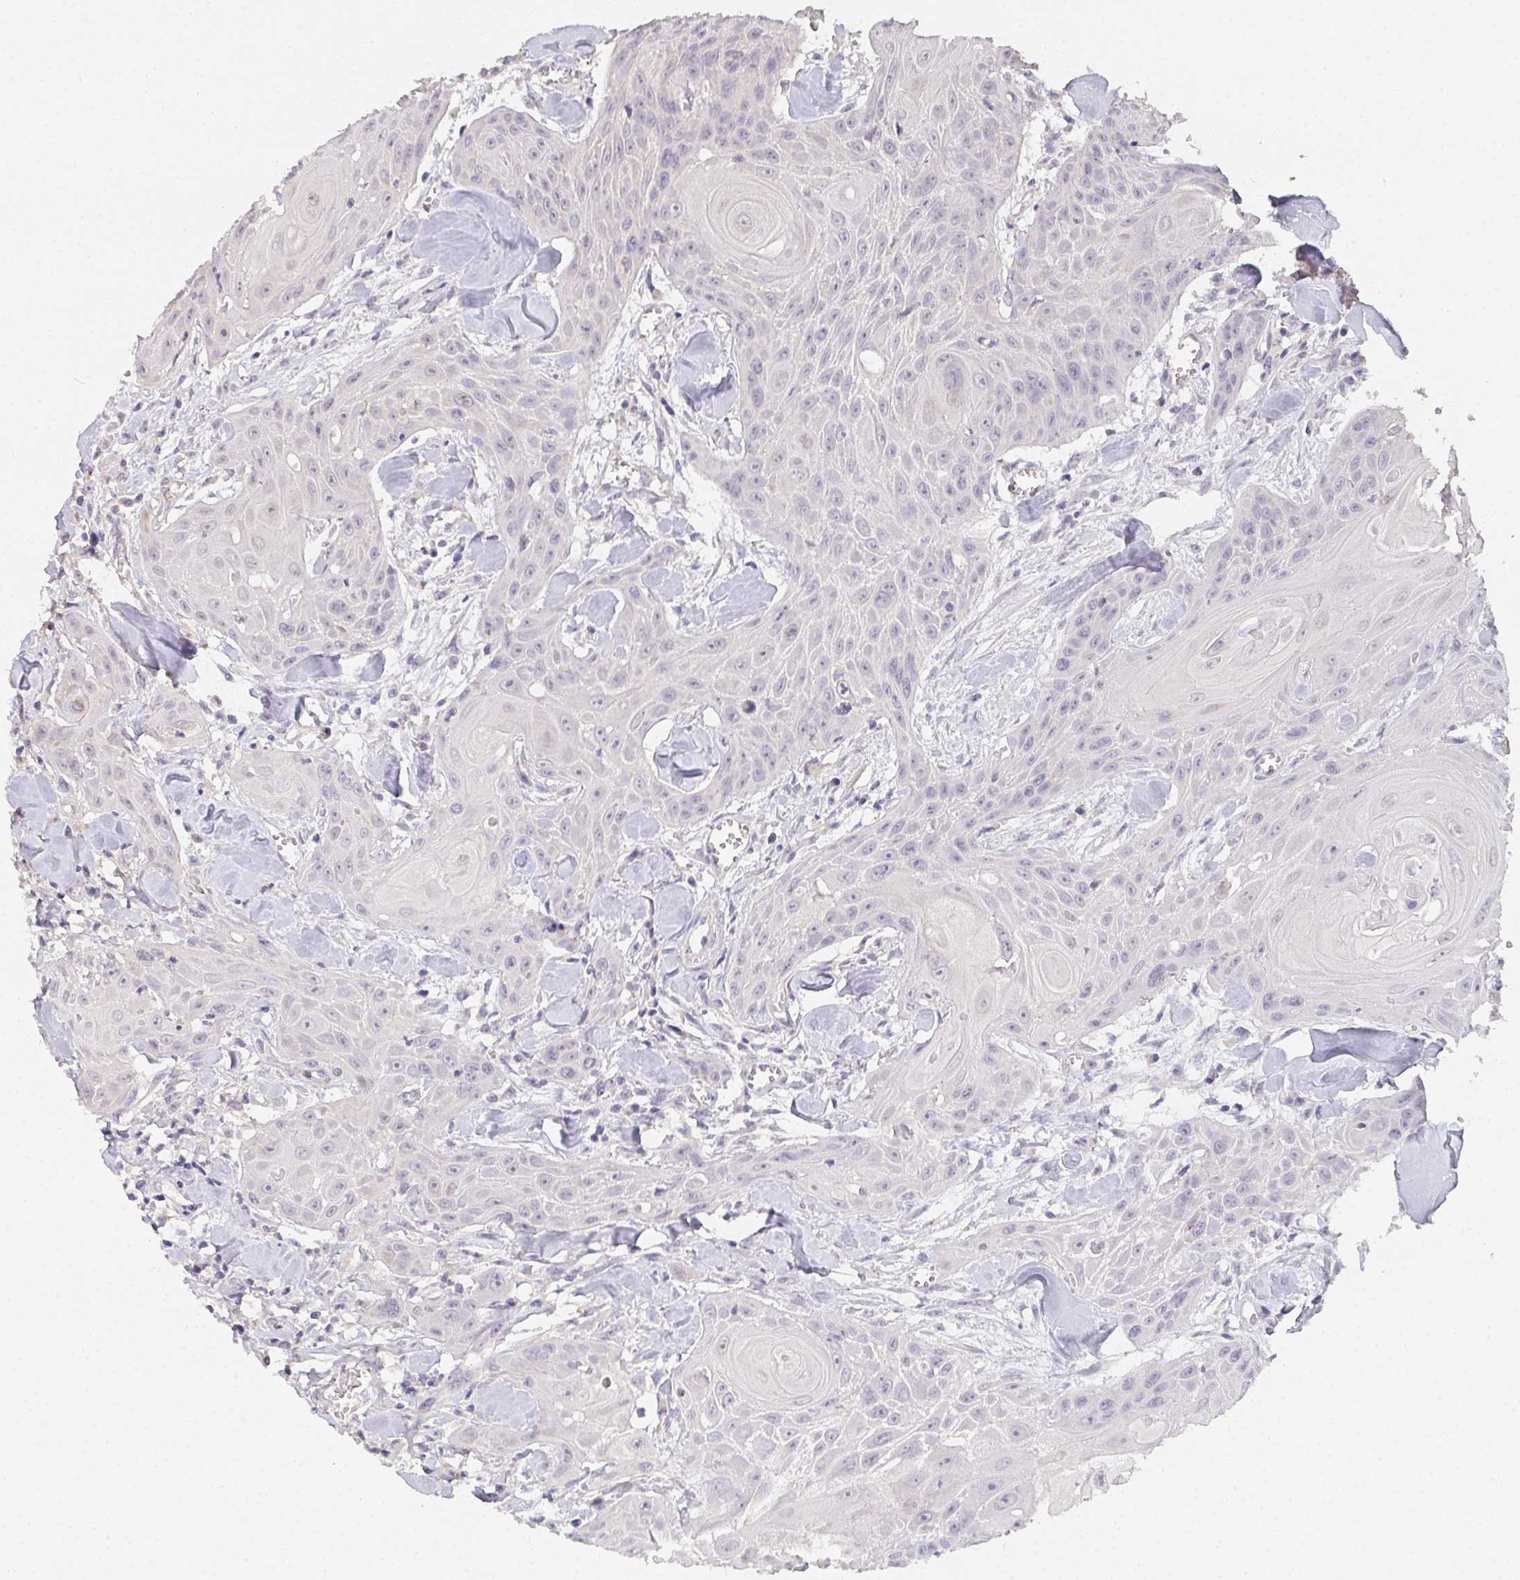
{"staining": {"intensity": "negative", "quantity": "none", "location": "none"}, "tissue": "head and neck cancer", "cell_type": "Tumor cells", "image_type": "cancer", "snomed": [{"axis": "morphology", "description": "Squamous cell carcinoma, NOS"}, {"axis": "topography", "description": "Lymph node"}, {"axis": "topography", "description": "Salivary gland"}, {"axis": "topography", "description": "Head-Neck"}], "caption": "Immunohistochemistry of head and neck cancer displays no positivity in tumor cells. Nuclei are stained in blue.", "gene": "TMEM219", "patient": {"sex": "female", "age": 74}}